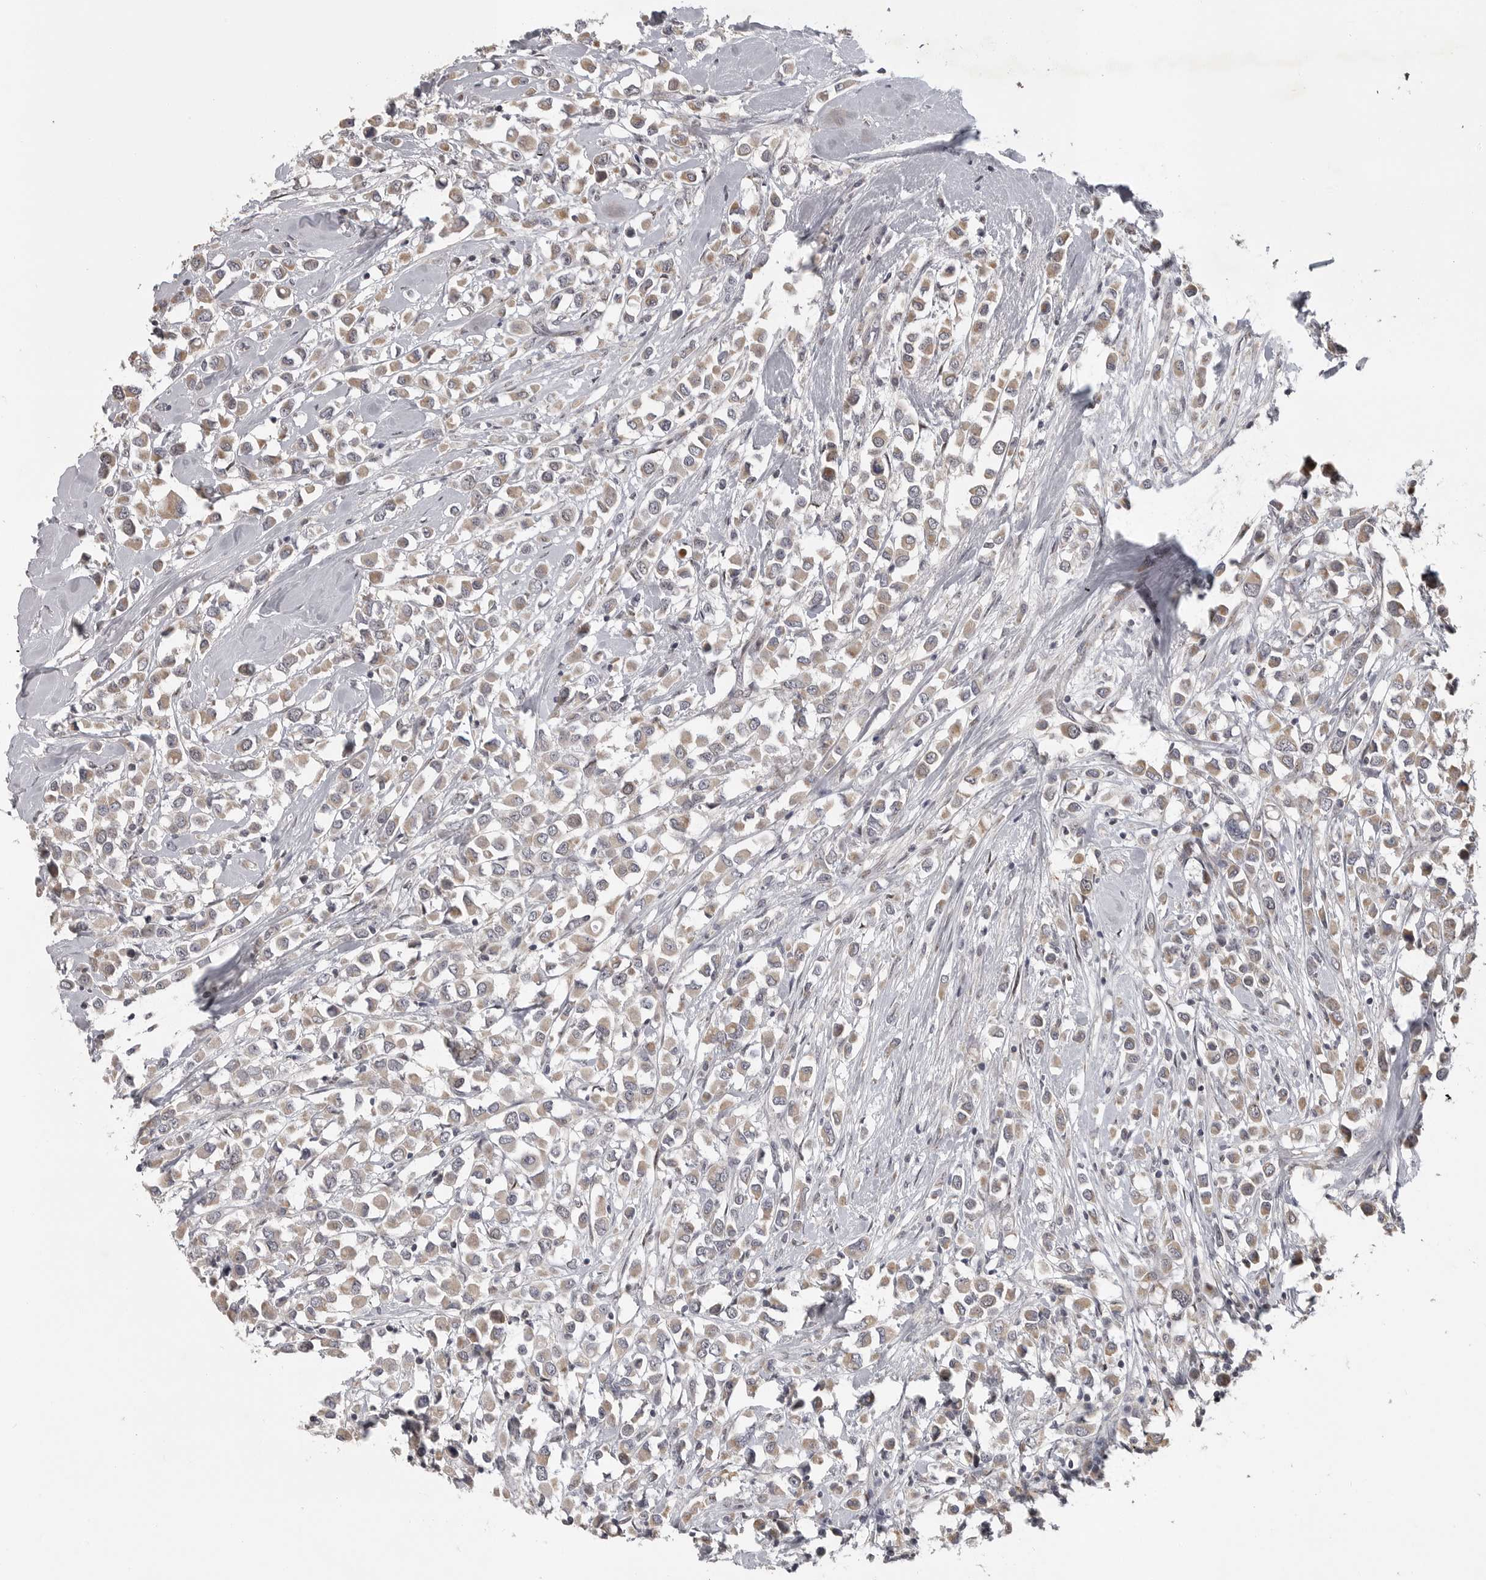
{"staining": {"intensity": "weak", "quantity": ">75%", "location": "cytoplasmic/membranous"}, "tissue": "breast cancer", "cell_type": "Tumor cells", "image_type": "cancer", "snomed": [{"axis": "morphology", "description": "Duct carcinoma"}, {"axis": "topography", "description": "Breast"}], "caption": "The photomicrograph shows staining of breast cancer (infiltrating ductal carcinoma), revealing weak cytoplasmic/membranous protein staining (brown color) within tumor cells. Immunohistochemistry (ihc) stains the protein in brown and the nuclei are stained blue.", "gene": "POLE2", "patient": {"sex": "female", "age": 61}}